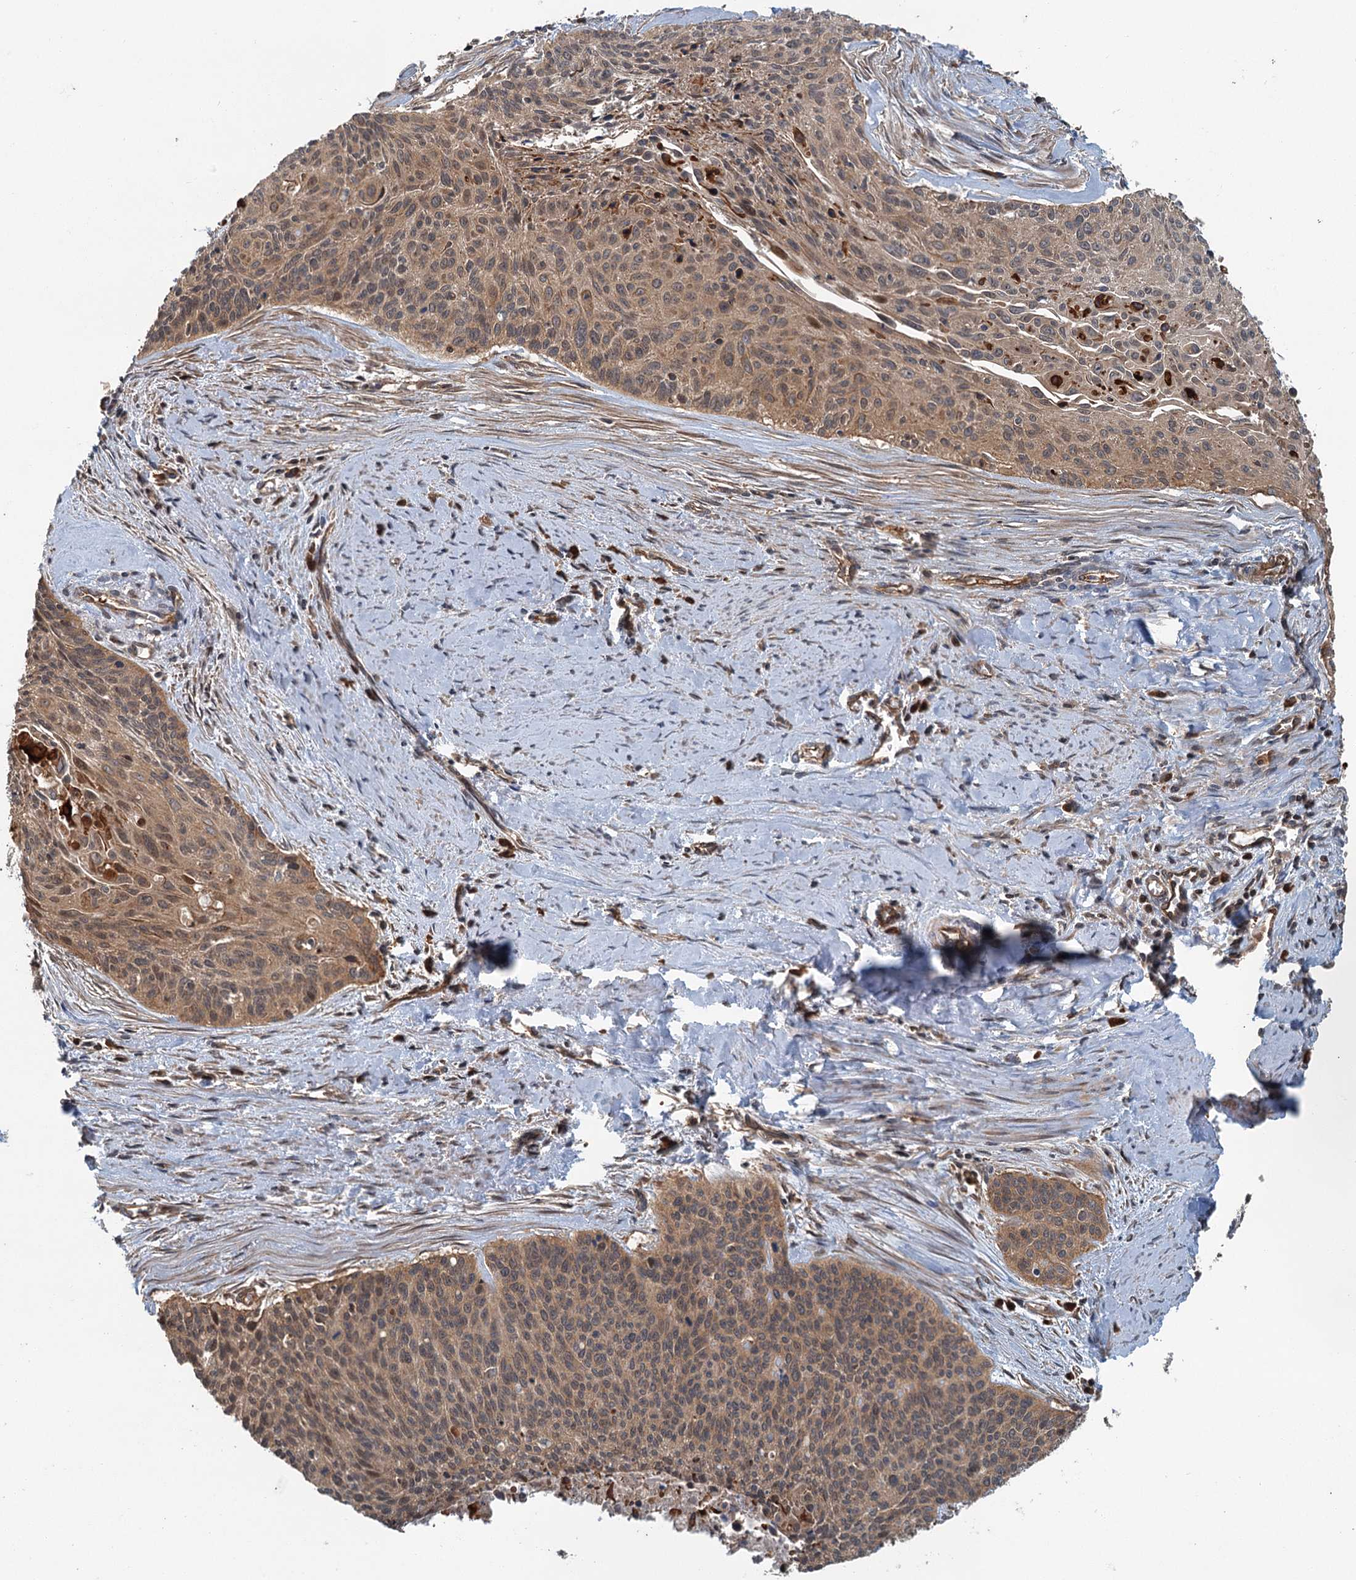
{"staining": {"intensity": "moderate", "quantity": ">75%", "location": "cytoplasmic/membranous"}, "tissue": "cervical cancer", "cell_type": "Tumor cells", "image_type": "cancer", "snomed": [{"axis": "morphology", "description": "Squamous cell carcinoma, NOS"}, {"axis": "topography", "description": "Cervix"}], "caption": "The immunohistochemical stain shows moderate cytoplasmic/membranous positivity in tumor cells of squamous cell carcinoma (cervical) tissue.", "gene": "ZNF527", "patient": {"sex": "female", "age": 55}}